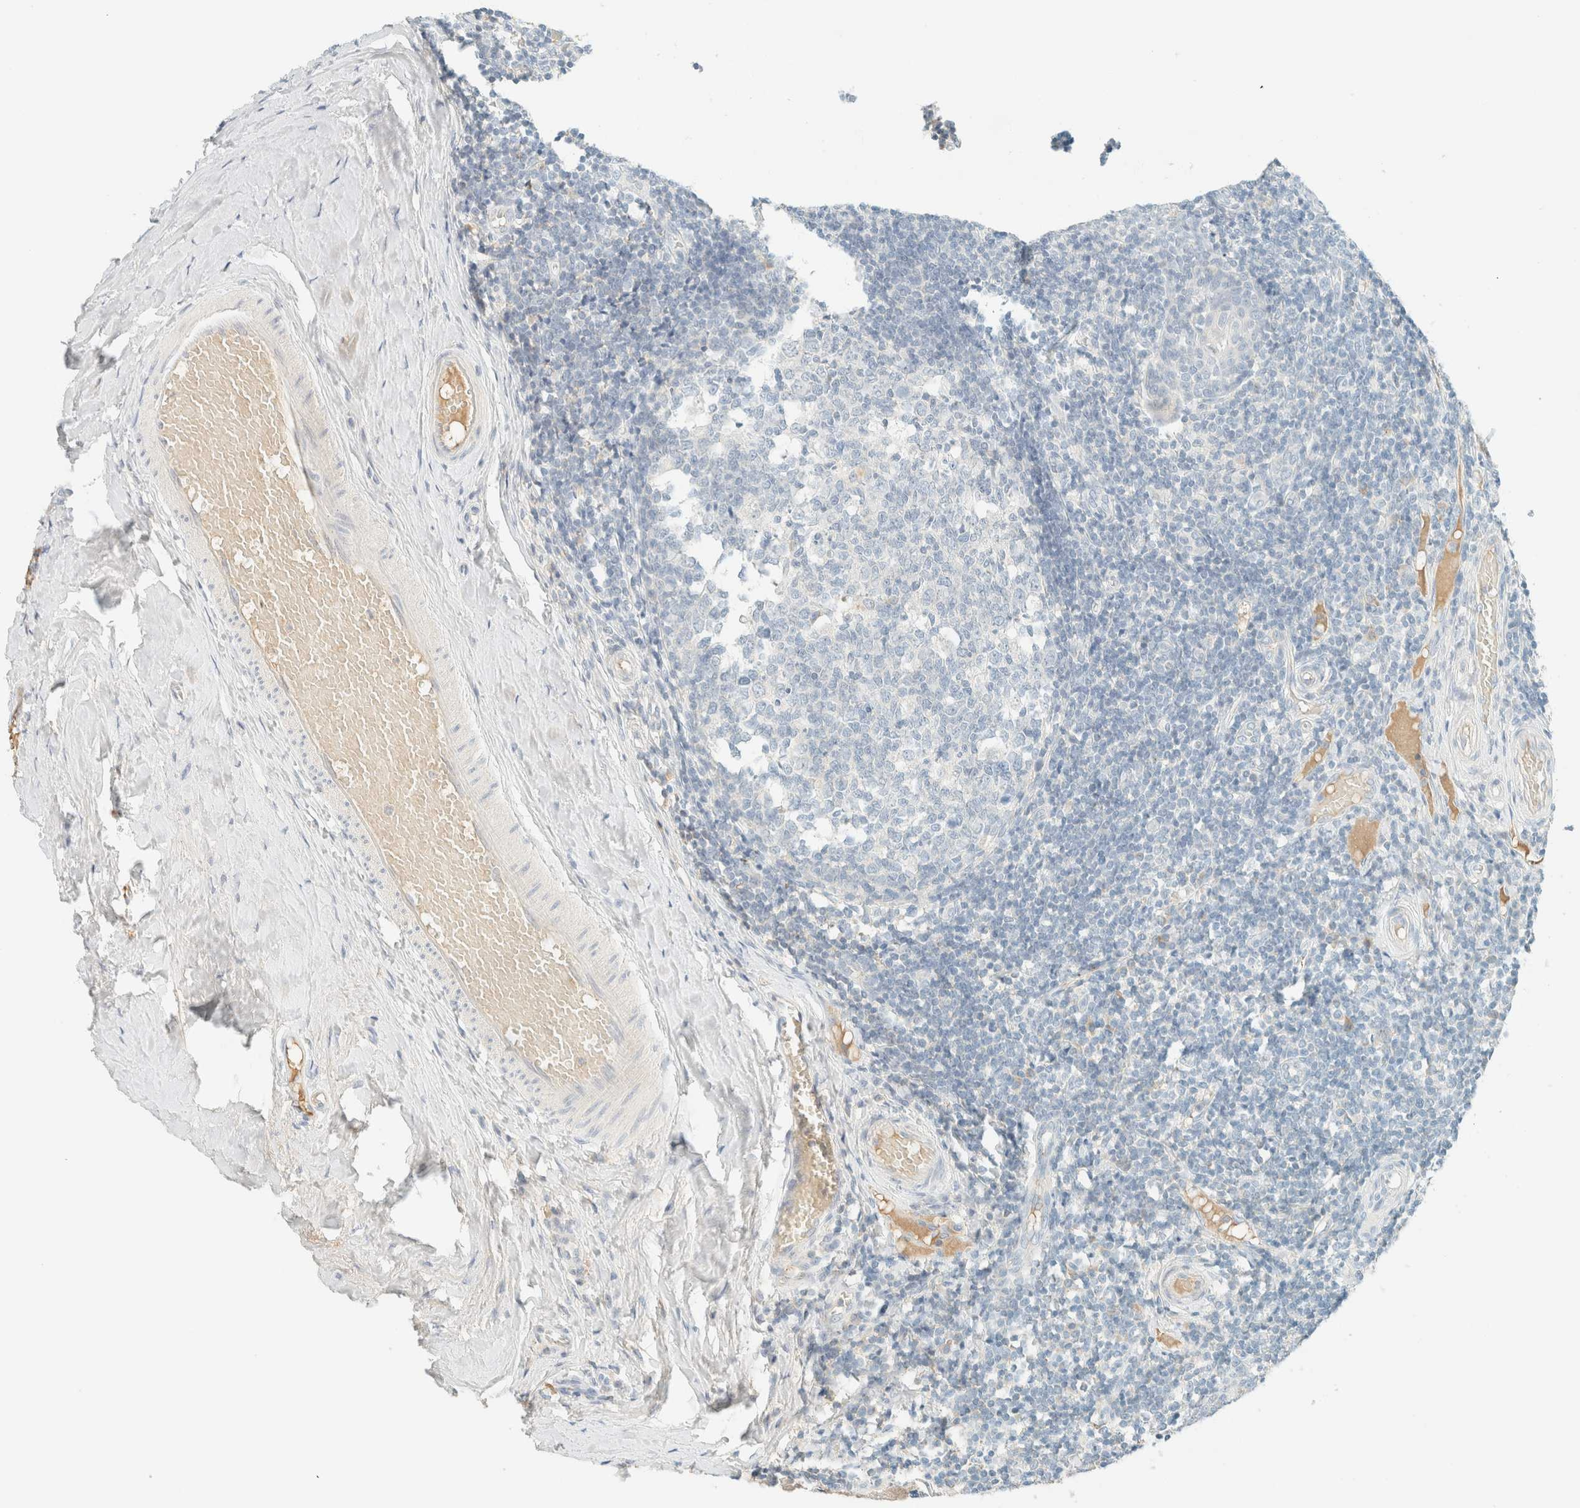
{"staining": {"intensity": "negative", "quantity": "none", "location": "none"}, "tissue": "tonsil", "cell_type": "Germinal center cells", "image_type": "normal", "snomed": [{"axis": "morphology", "description": "Normal tissue, NOS"}, {"axis": "topography", "description": "Tonsil"}], "caption": "IHC histopathology image of unremarkable human tonsil stained for a protein (brown), which displays no expression in germinal center cells.", "gene": "GPA33", "patient": {"sex": "female", "age": 19}}